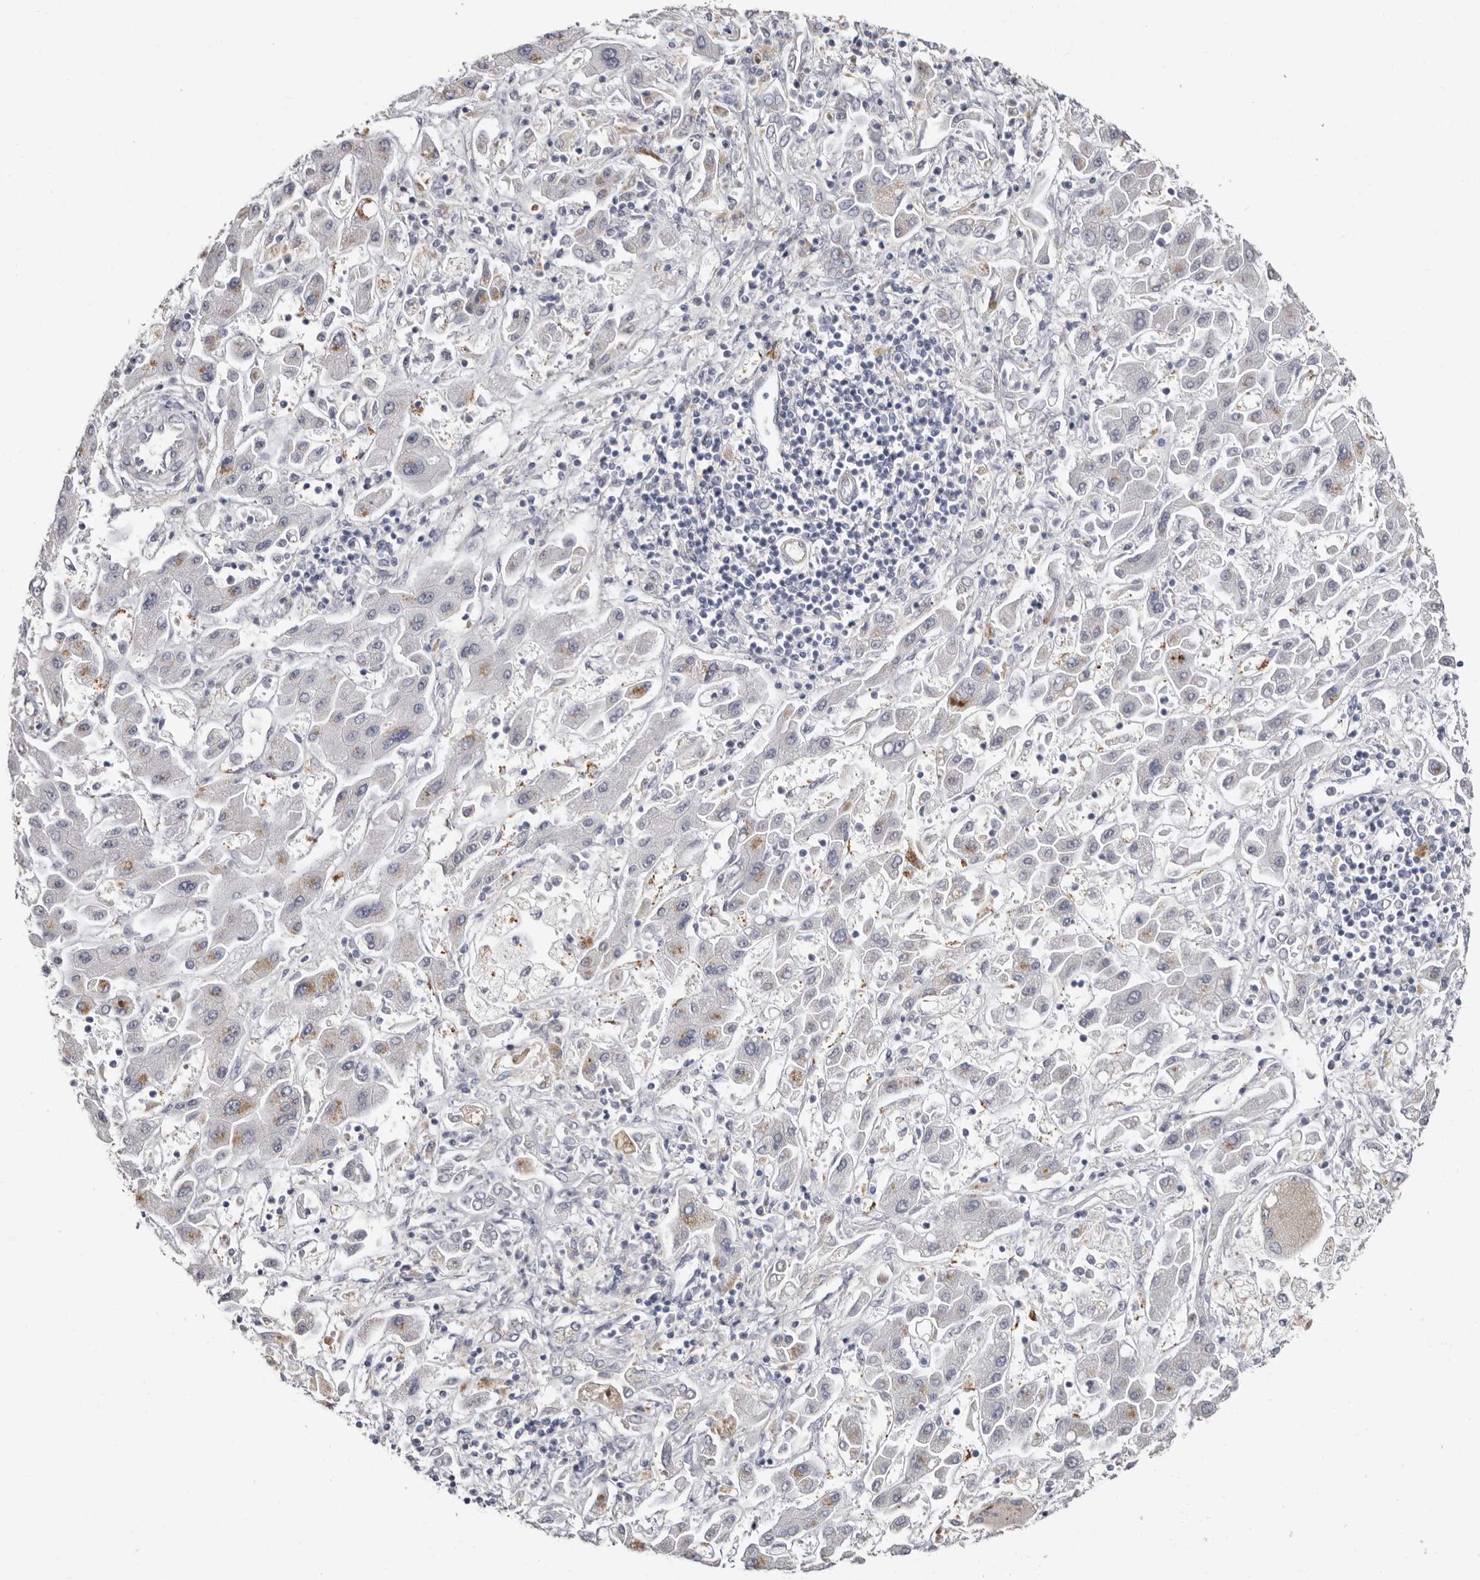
{"staining": {"intensity": "weak", "quantity": "<25%", "location": "cytoplasmic/membranous"}, "tissue": "liver cancer", "cell_type": "Tumor cells", "image_type": "cancer", "snomed": [{"axis": "morphology", "description": "Cholangiocarcinoma"}, {"axis": "topography", "description": "Liver"}], "caption": "Immunohistochemistry (IHC) histopathology image of neoplastic tissue: liver cancer stained with DAB exhibits no significant protein staining in tumor cells.", "gene": "PKDCC", "patient": {"sex": "male", "age": 50}}